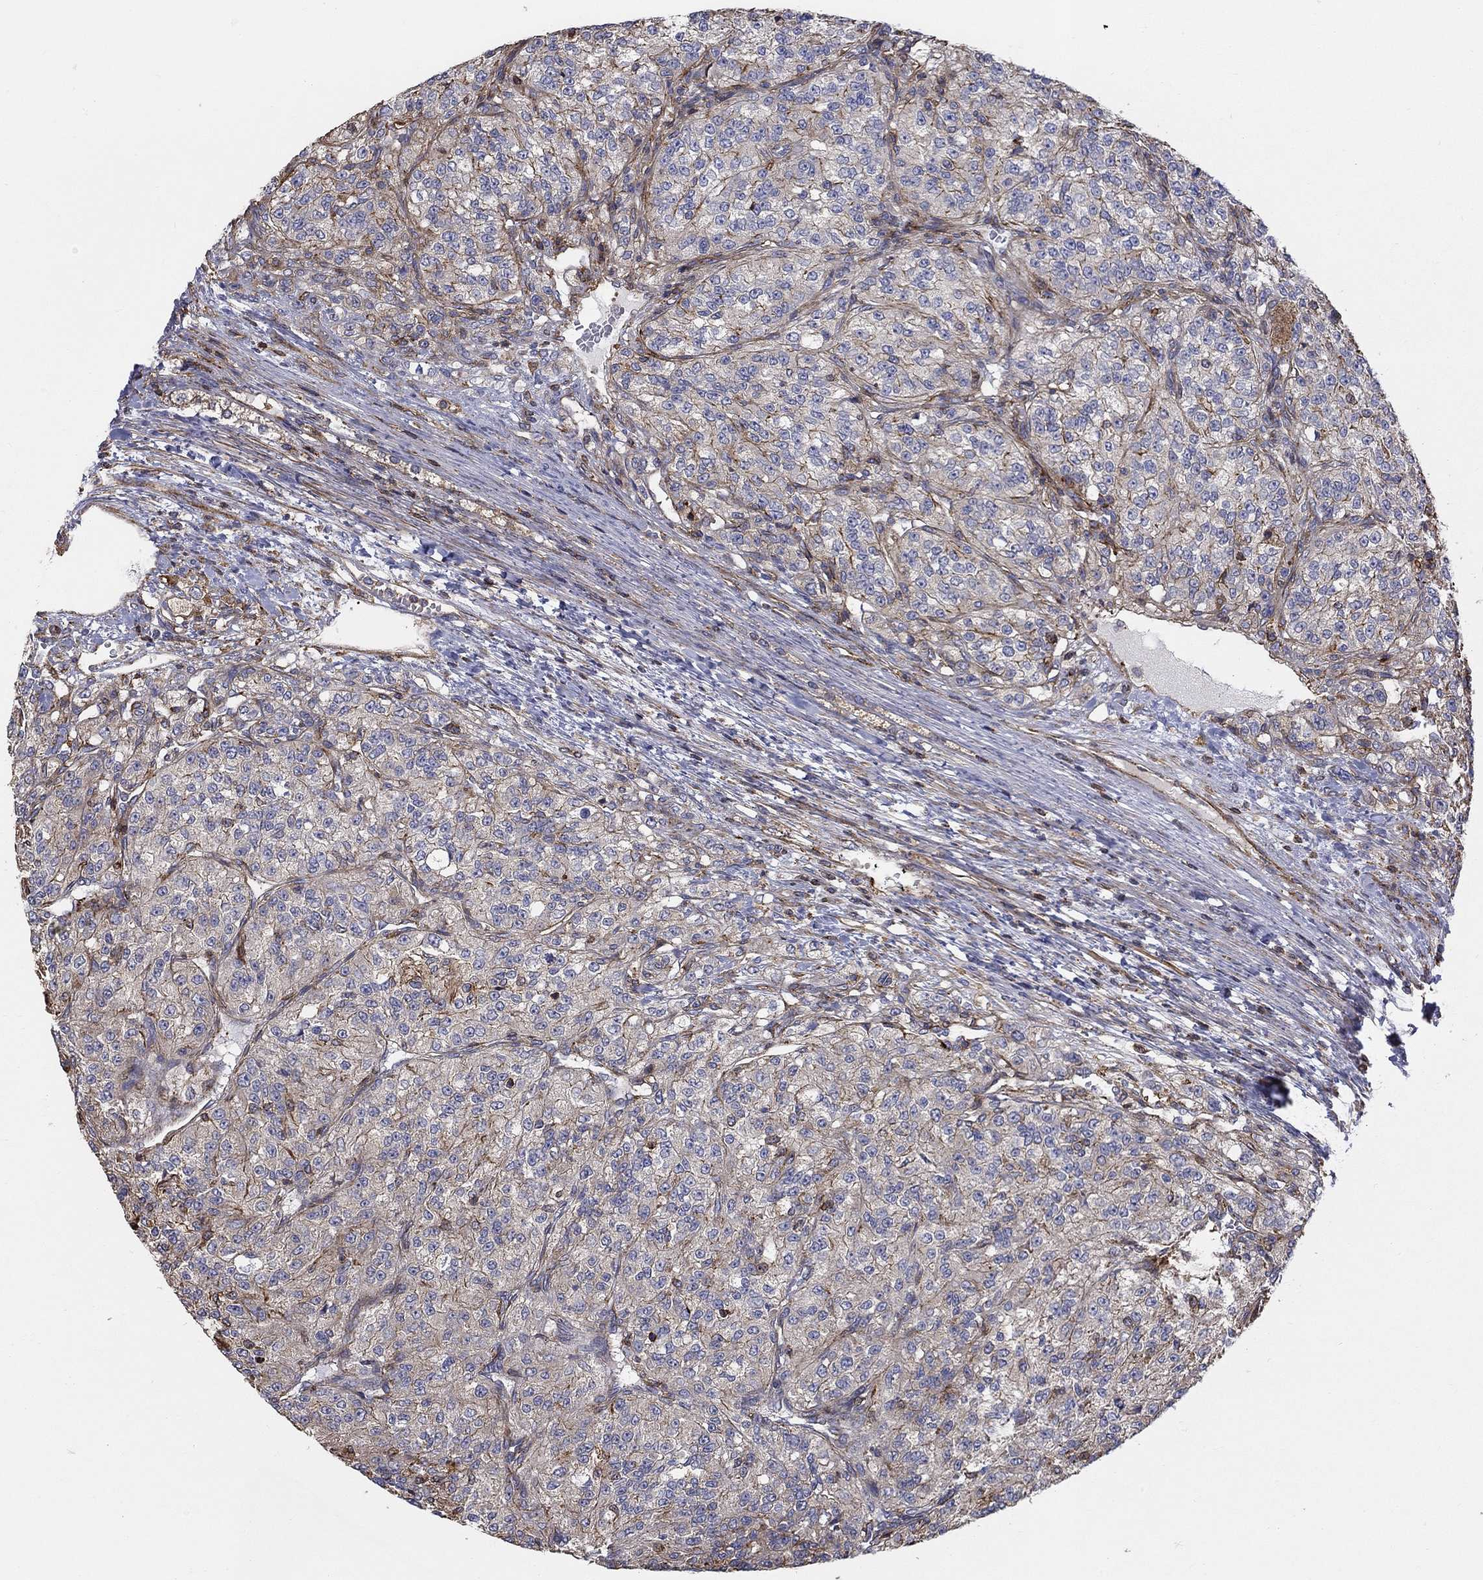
{"staining": {"intensity": "strong", "quantity": "<25%", "location": "cytoplasmic/membranous"}, "tissue": "renal cancer", "cell_type": "Tumor cells", "image_type": "cancer", "snomed": [{"axis": "morphology", "description": "Adenocarcinoma, NOS"}, {"axis": "topography", "description": "Kidney"}], "caption": "Human renal cancer stained with a protein marker shows strong staining in tumor cells.", "gene": "NPHP1", "patient": {"sex": "female", "age": 63}}